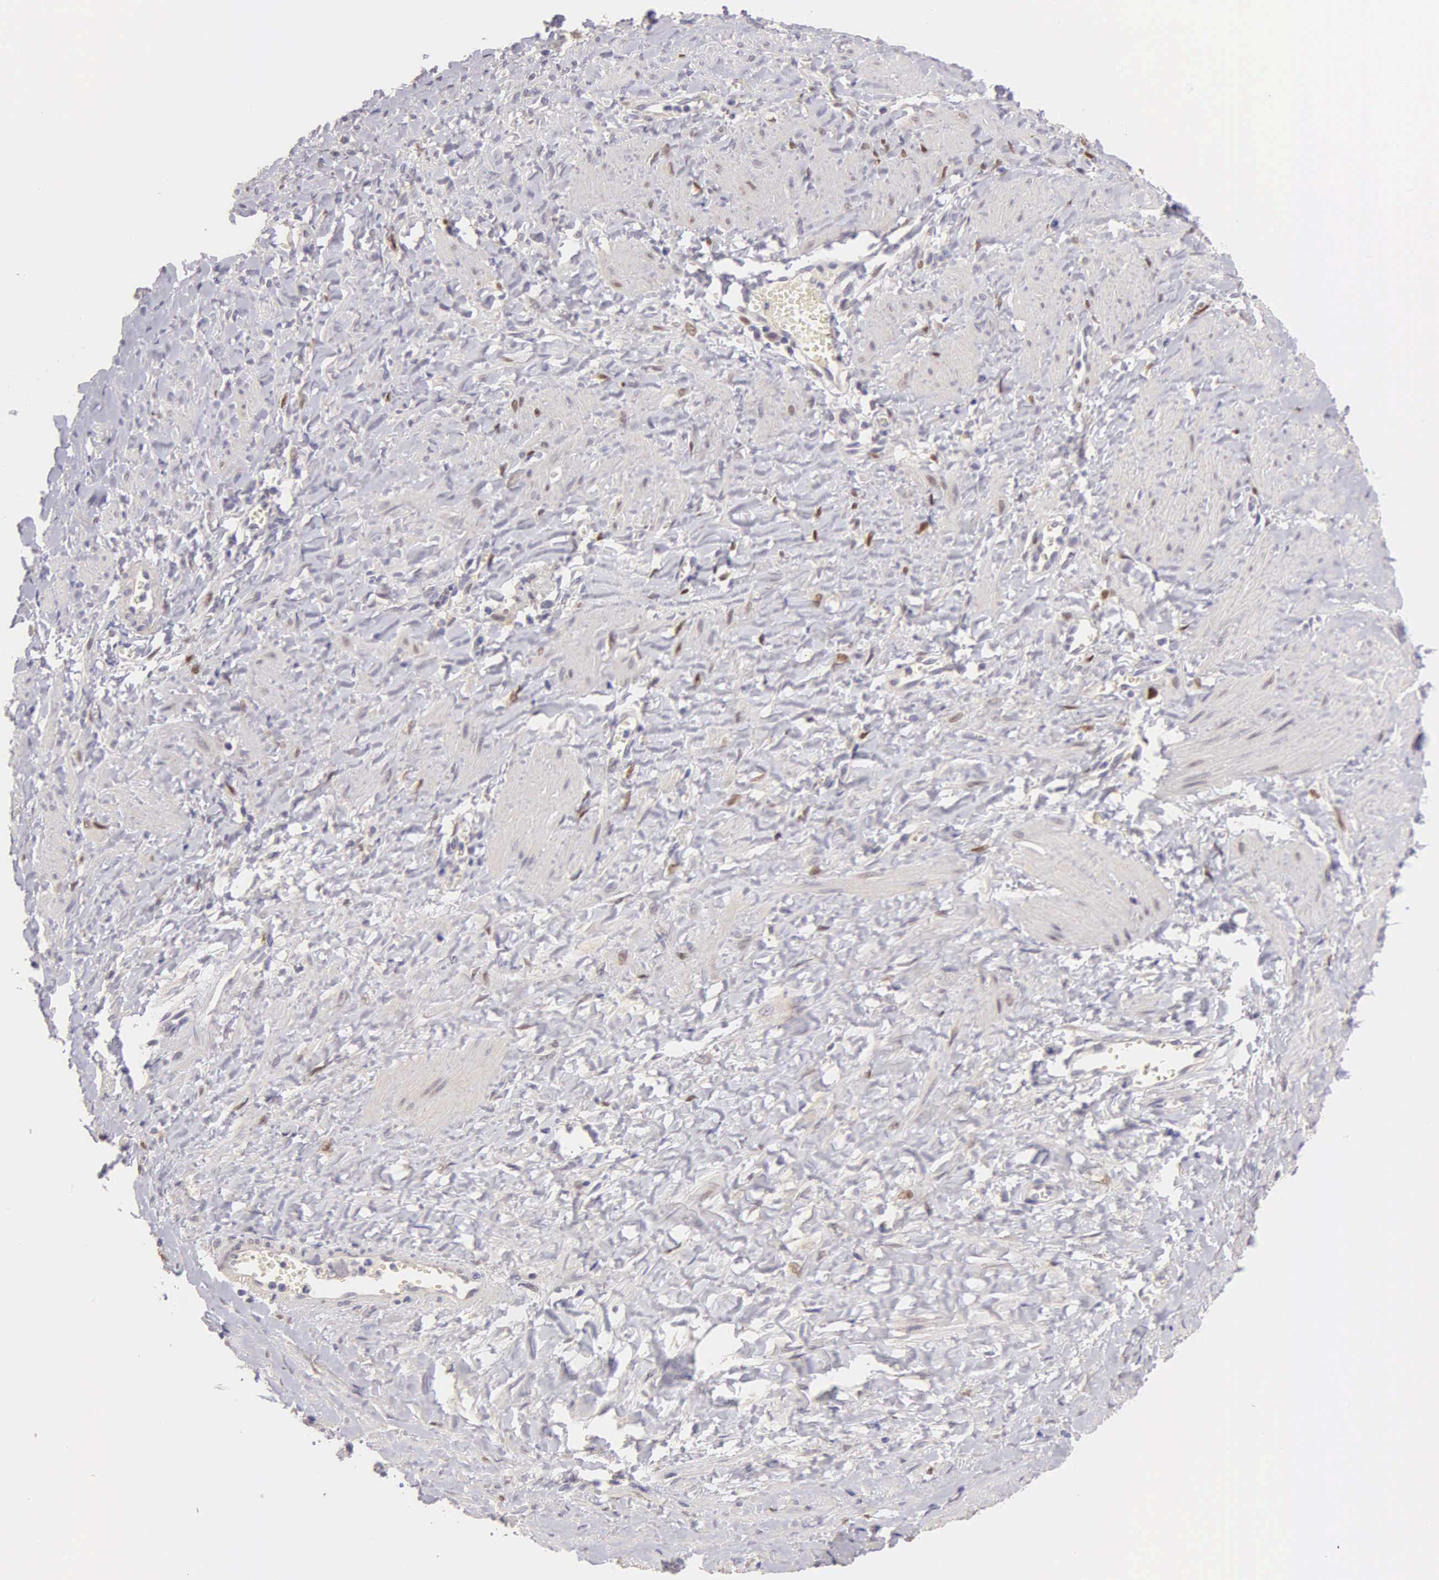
{"staining": {"intensity": "moderate", "quantity": "25%-75%", "location": "nuclear"}, "tissue": "smooth muscle", "cell_type": "Smooth muscle cells", "image_type": "normal", "snomed": [{"axis": "morphology", "description": "Normal tissue, NOS"}, {"axis": "topography", "description": "Uterus"}], "caption": "Immunohistochemical staining of normal human smooth muscle exhibits medium levels of moderate nuclear staining in approximately 25%-75% of smooth muscle cells. (DAB IHC, brown staining for protein, blue staining for nuclei).", "gene": "ESR1", "patient": {"sex": "female", "age": 56}}